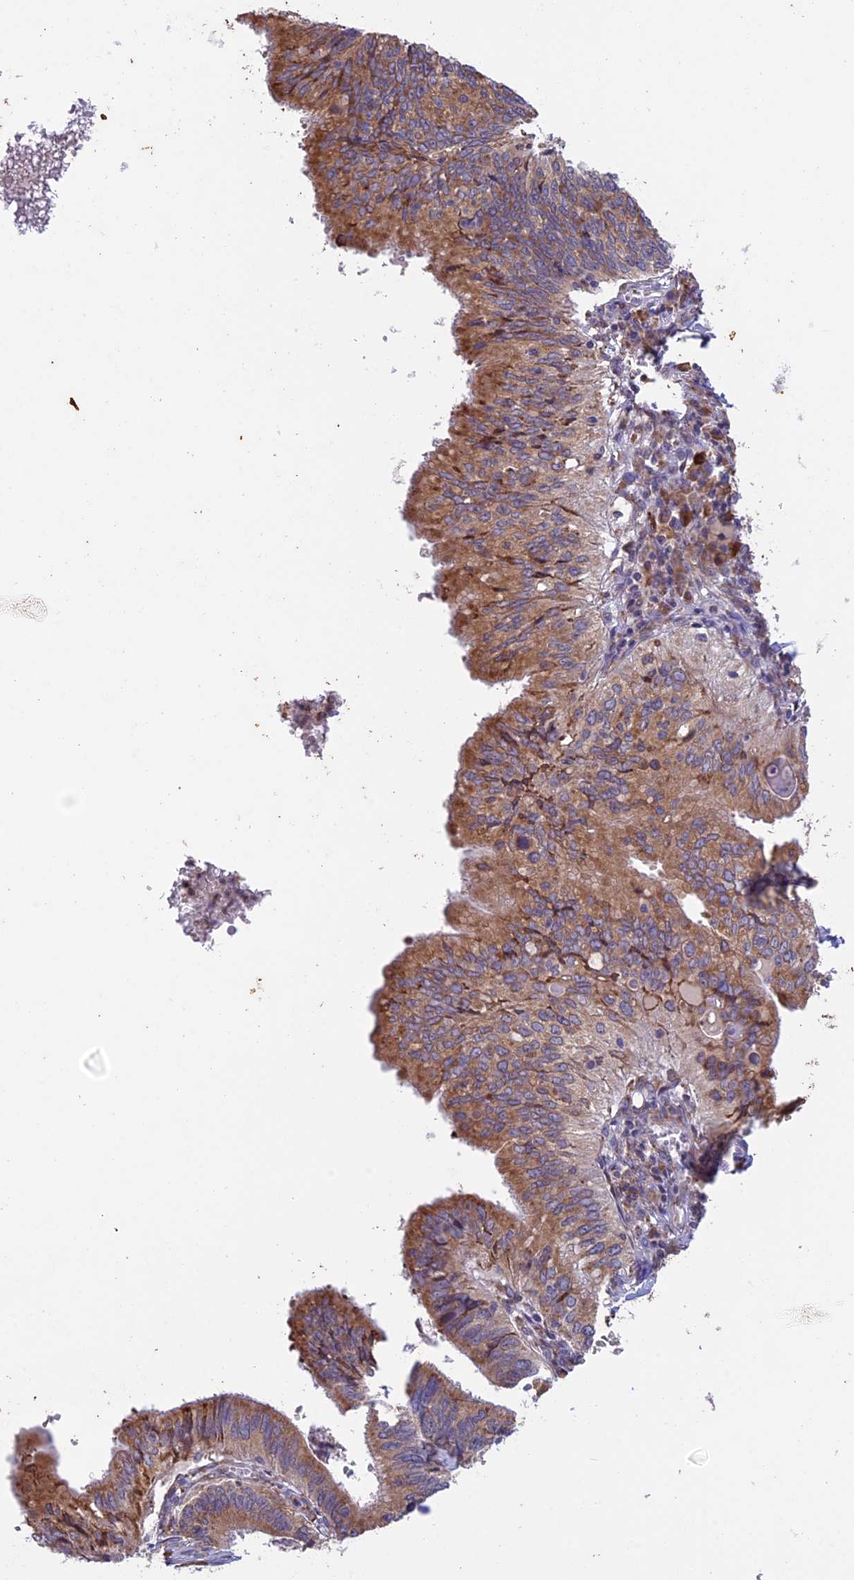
{"staining": {"intensity": "moderate", "quantity": ">75%", "location": "cytoplasmic/membranous"}, "tissue": "cervical cancer", "cell_type": "Tumor cells", "image_type": "cancer", "snomed": [{"axis": "morphology", "description": "Adenocarcinoma, NOS"}, {"axis": "topography", "description": "Cervix"}], "caption": "Immunohistochemistry (IHC) (DAB) staining of cervical cancer reveals moderate cytoplasmic/membranous protein expression in about >75% of tumor cells.", "gene": "DMRTA2", "patient": {"sex": "female", "age": 42}}